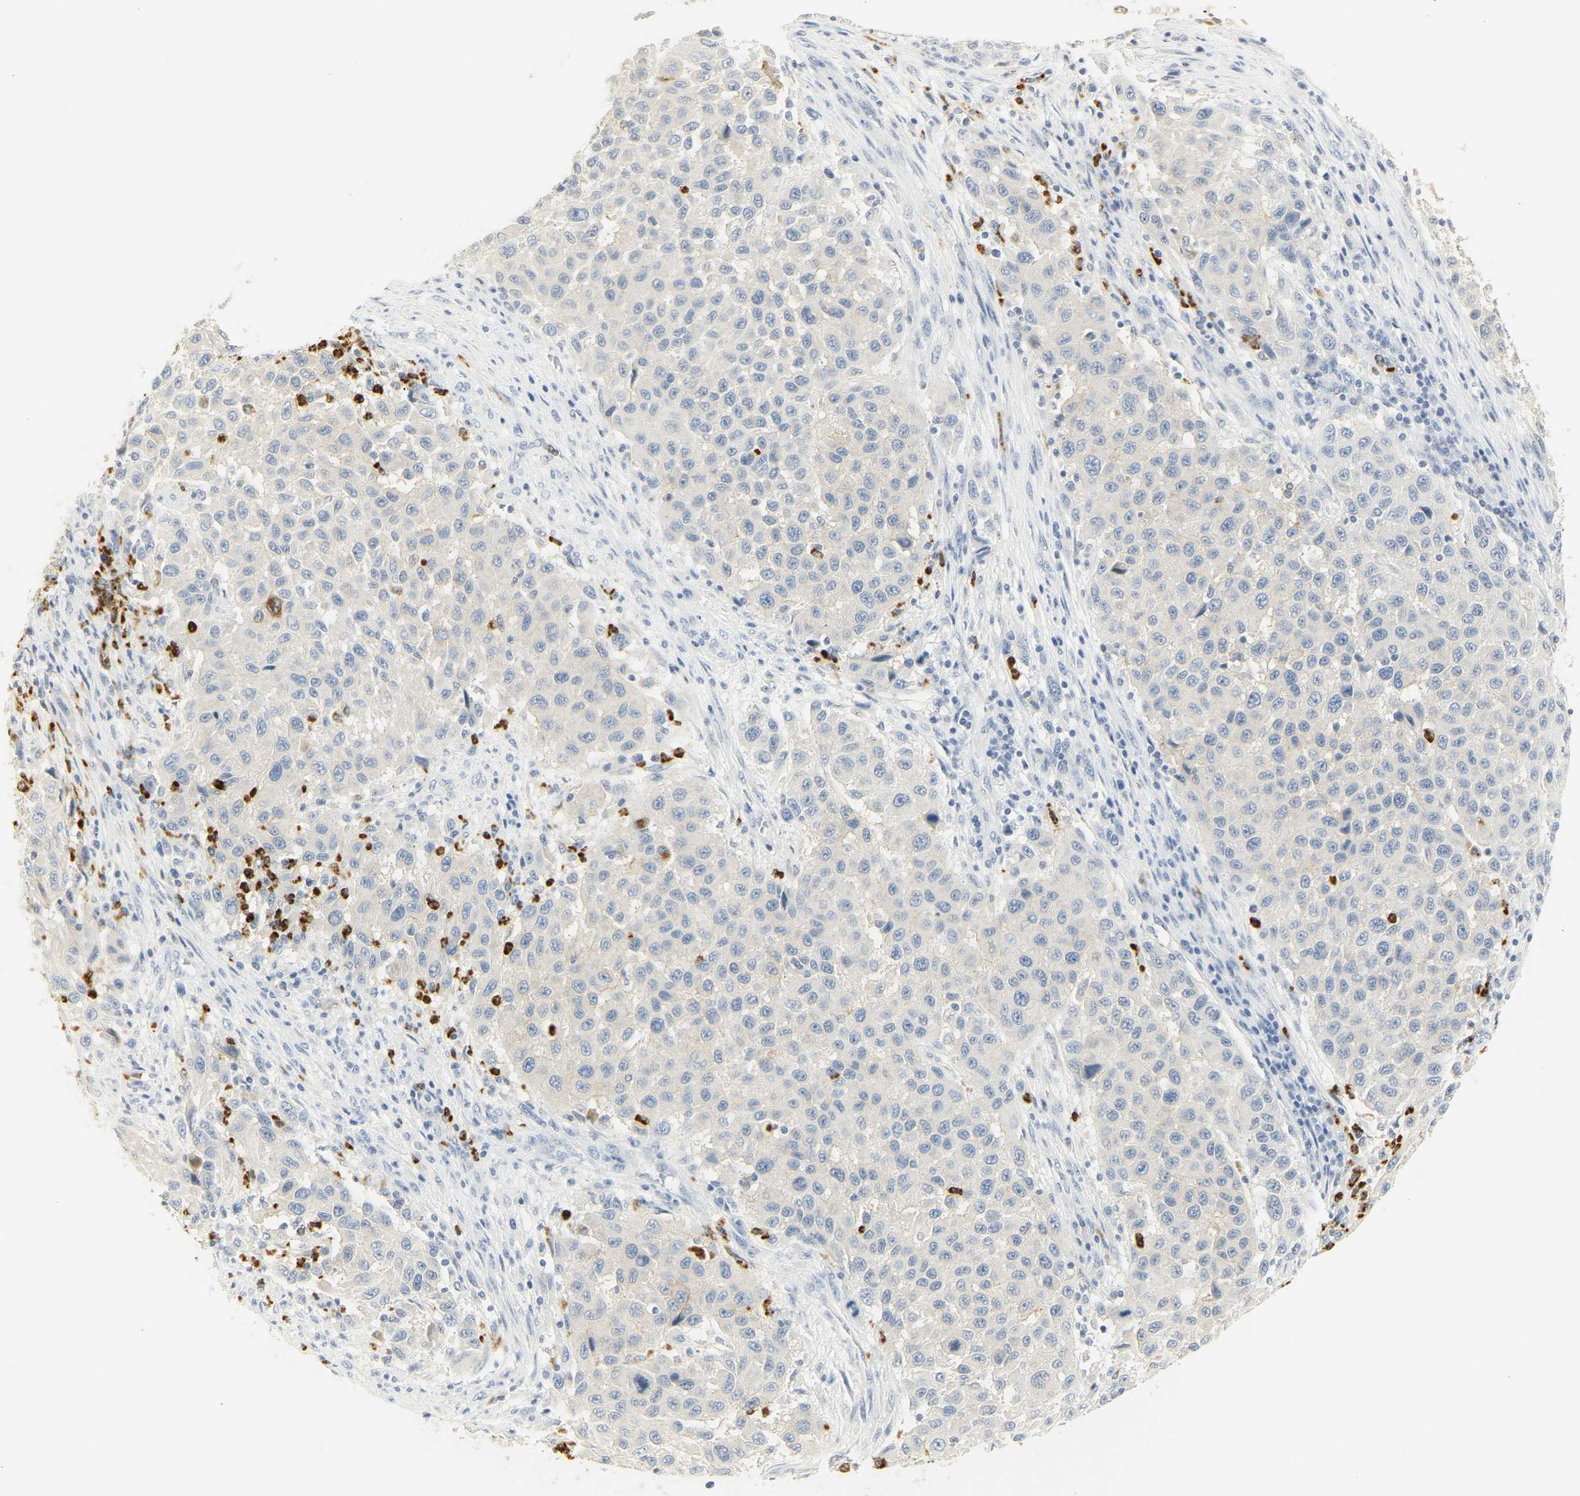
{"staining": {"intensity": "weak", "quantity": "<25%", "location": "cytoplasmic/membranous"}, "tissue": "melanoma", "cell_type": "Tumor cells", "image_type": "cancer", "snomed": [{"axis": "morphology", "description": "Malignant melanoma, Metastatic site"}, {"axis": "topography", "description": "Lymph node"}], "caption": "Image shows no significant protein expression in tumor cells of malignant melanoma (metastatic site).", "gene": "CEACAM5", "patient": {"sex": "male", "age": 61}}